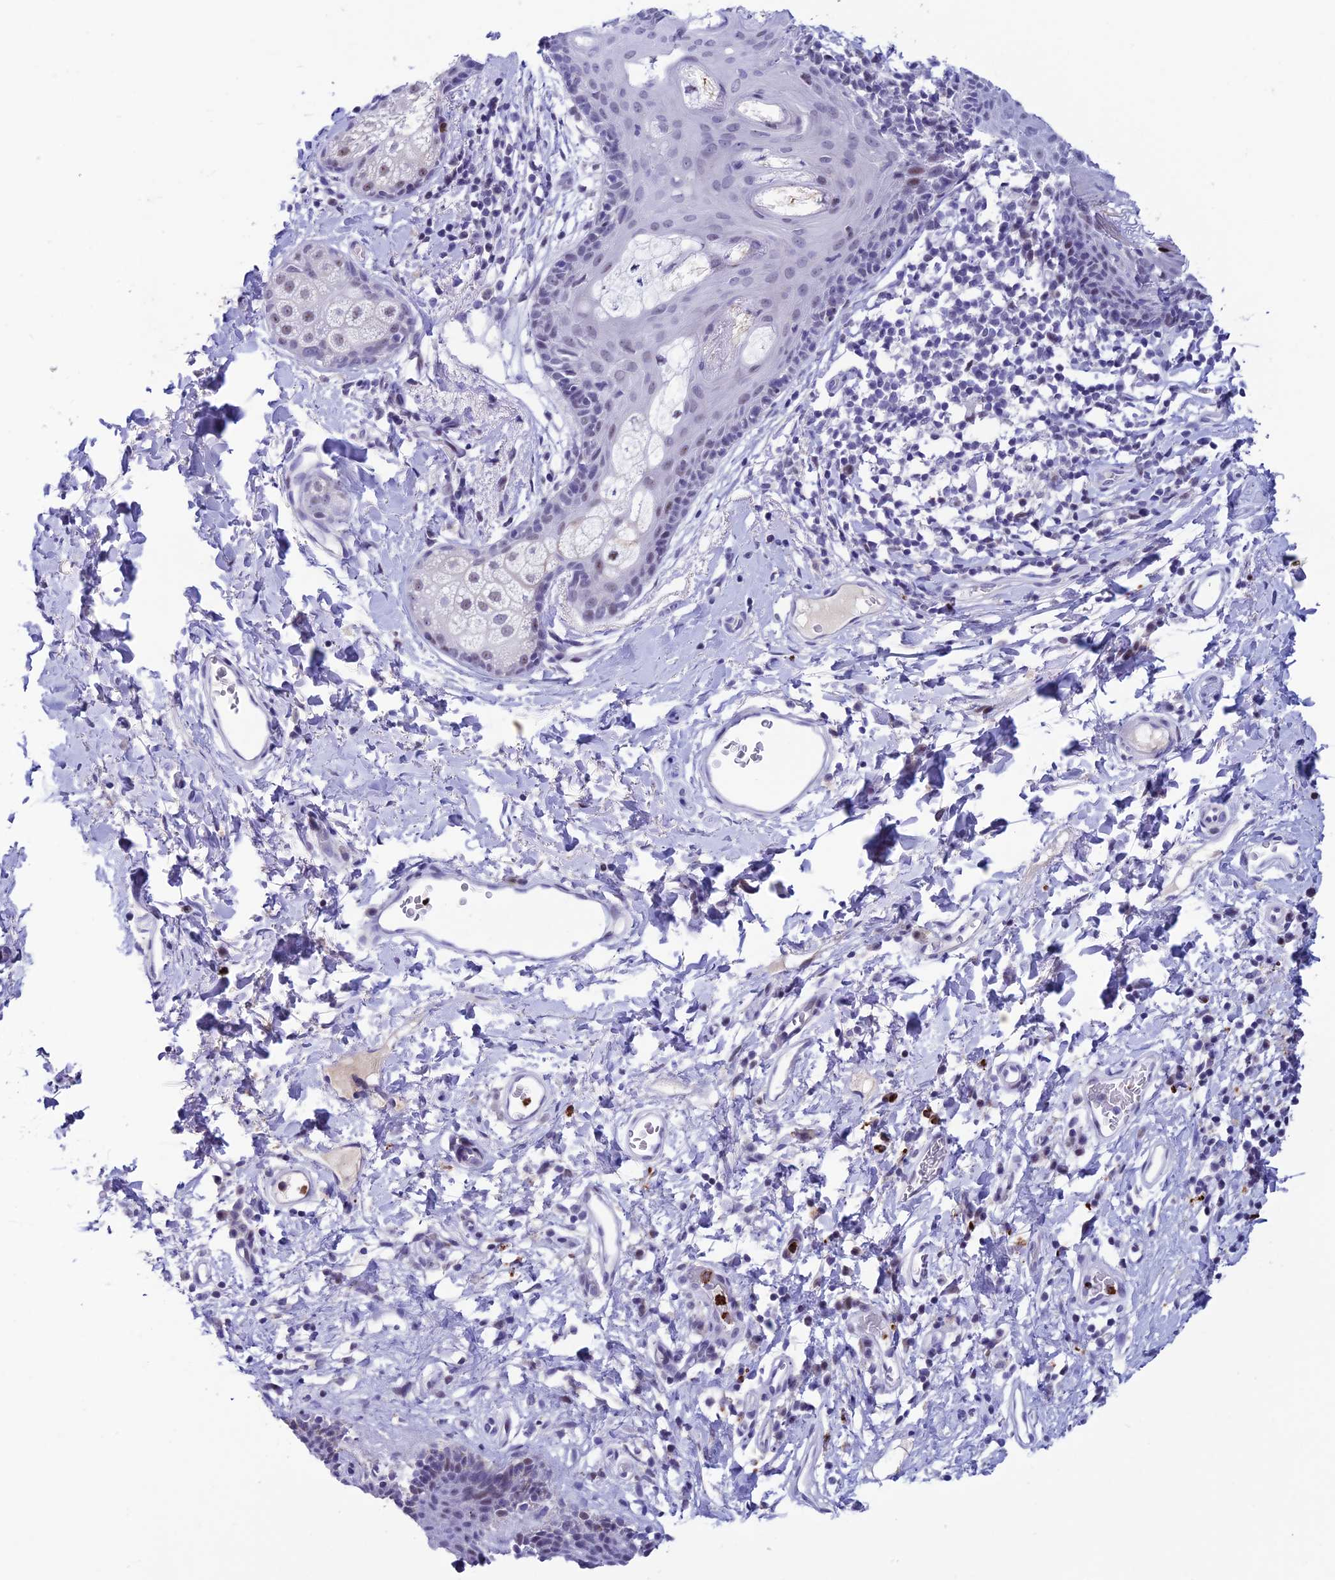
{"staining": {"intensity": "weak", "quantity": "<25%", "location": "nuclear"}, "tissue": "skin", "cell_type": "Epidermal cells", "image_type": "normal", "snomed": [{"axis": "morphology", "description": "Normal tissue, NOS"}, {"axis": "topography", "description": "Vulva"}], "caption": "IHC image of benign skin: skin stained with DAB reveals no significant protein positivity in epidermal cells.", "gene": "MFSD2B", "patient": {"sex": "female", "age": 66}}